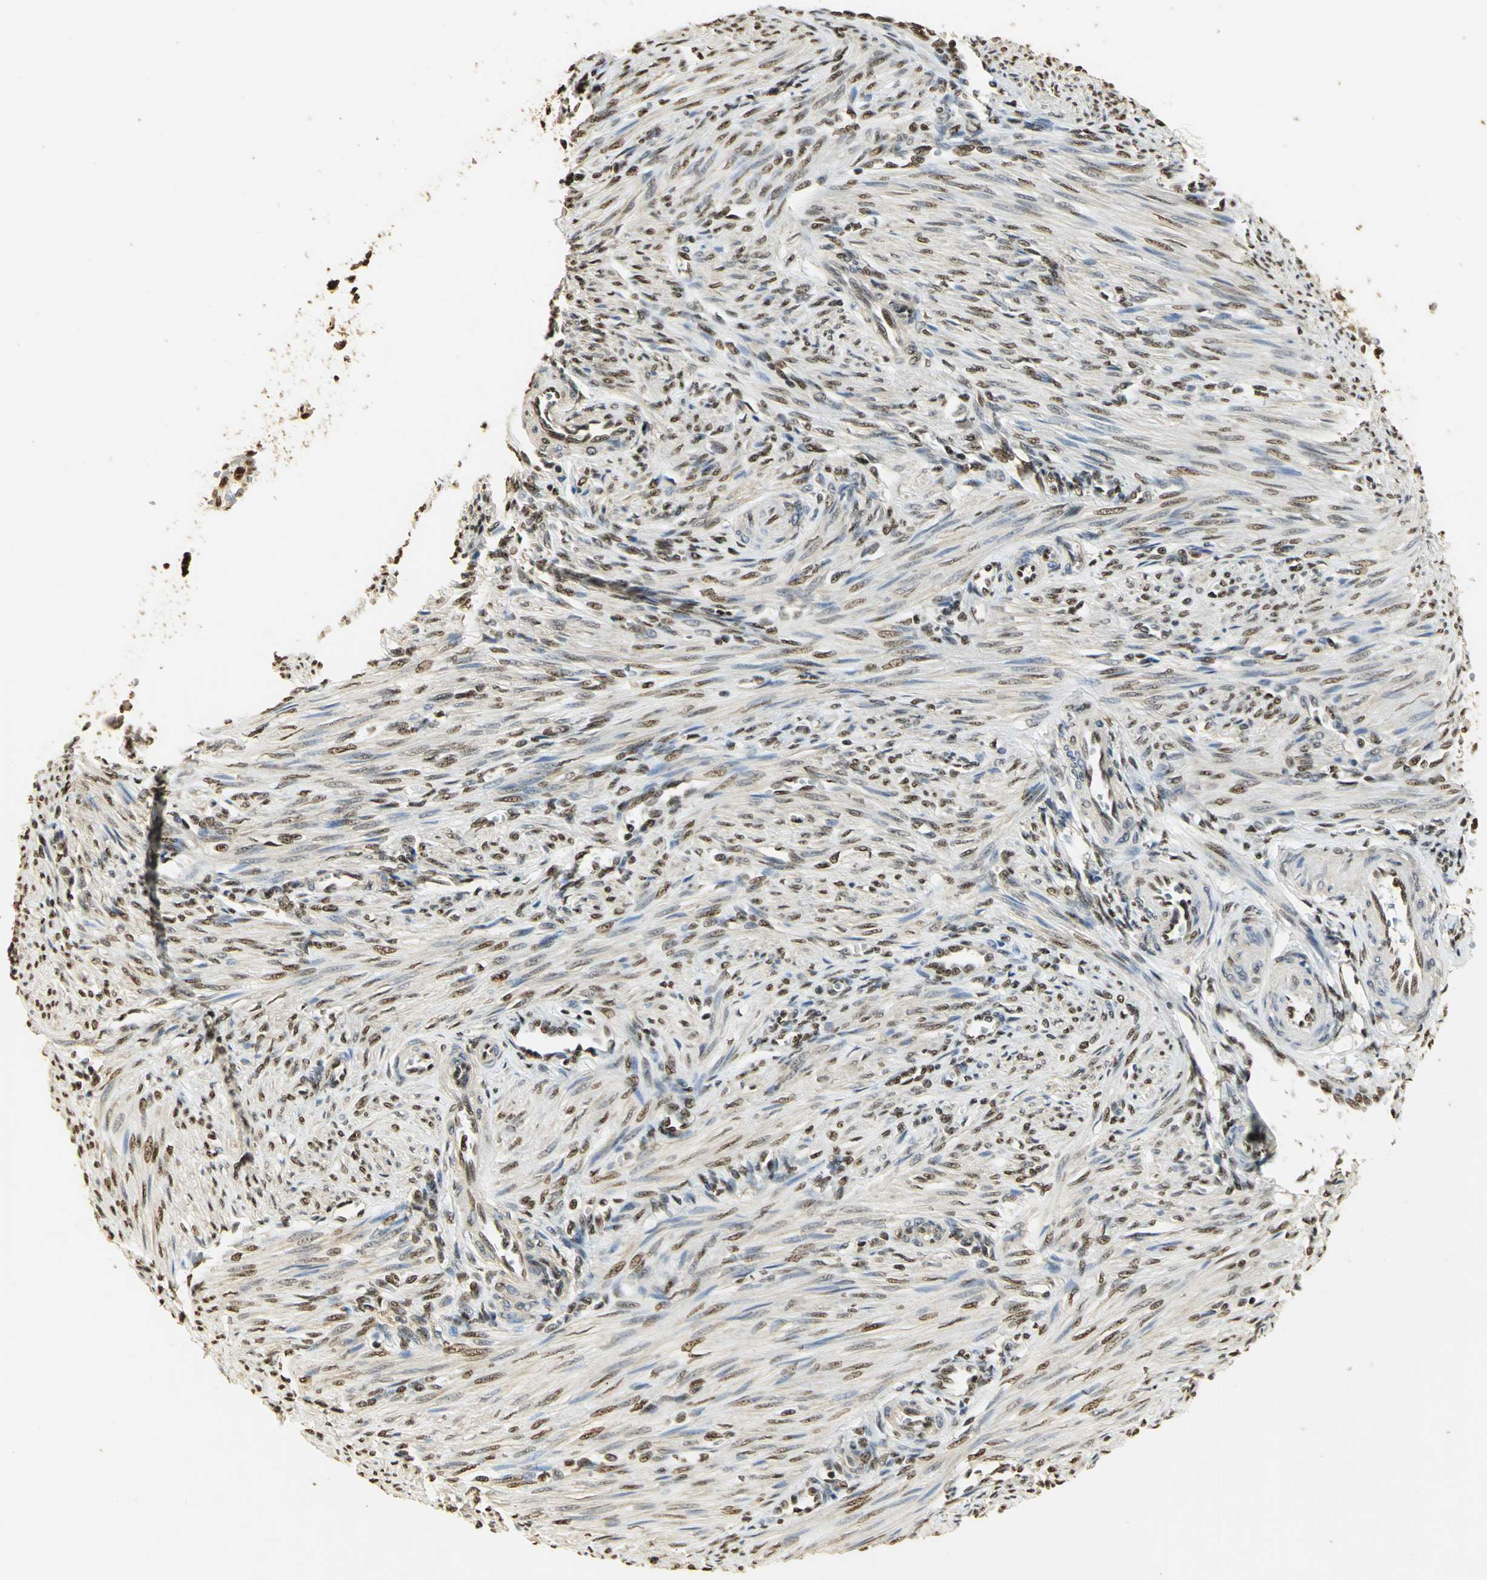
{"staining": {"intensity": "moderate", "quantity": "25%-75%", "location": "nuclear"}, "tissue": "endometrium", "cell_type": "Cells in endometrial stroma", "image_type": "normal", "snomed": [{"axis": "morphology", "description": "Normal tissue, NOS"}, {"axis": "topography", "description": "Endometrium"}], "caption": "An IHC micrograph of unremarkable tissue is shown. Protein staining in brown shows moderate nuclear positivity in endometrium within cells in endometrial stroma. (IHC, brightfield microscopy, high magnification).", "gene": "SET", "patient": {"sex": "female", "age": 27}}